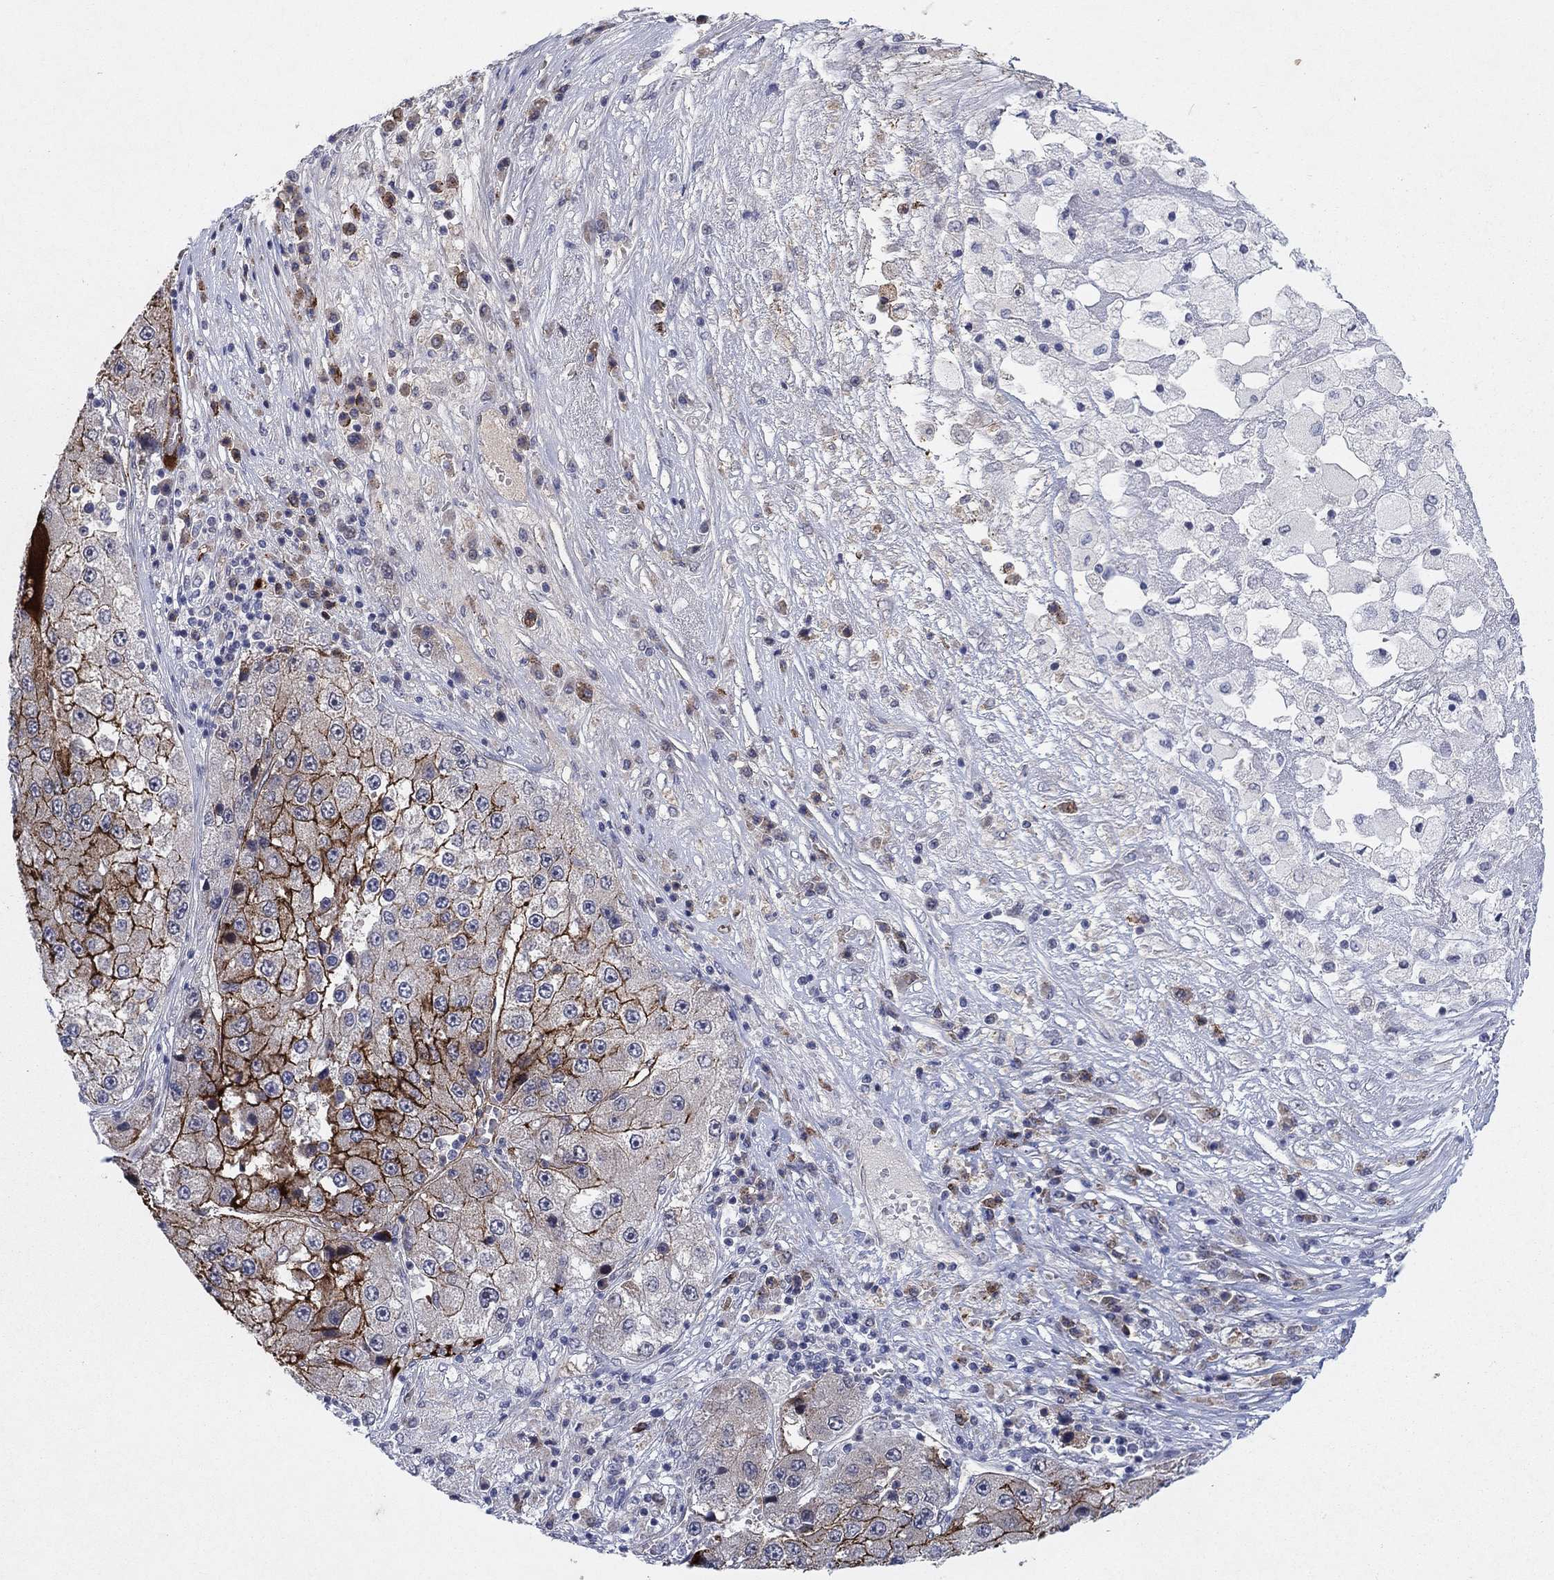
{"staining": {"intensity": "strong", "quantity": "25%-75%", "location": "cytoplasmic/membranous"}, "tissue": "liver cancer", "cell_type": "Tumor cells", "image_type": "cancer", "snomed": [{"axis": "morphology", "description": "Carcinoma, Hepatocellular, NOS"}, {"axis": "topography", "description": "Liver"}], "caption": "Liver cancer (hepatocellular carcinoma) was stained to show a protein in brown. There is high levels of strong cytoplasmic/membranous positivity in approximately 25%-75% of tumor cells. (DAB IHC with brightfield microscopy, high magnification).", "gene": "SDC1", "patient": {"sex": "female", "age": 73}}